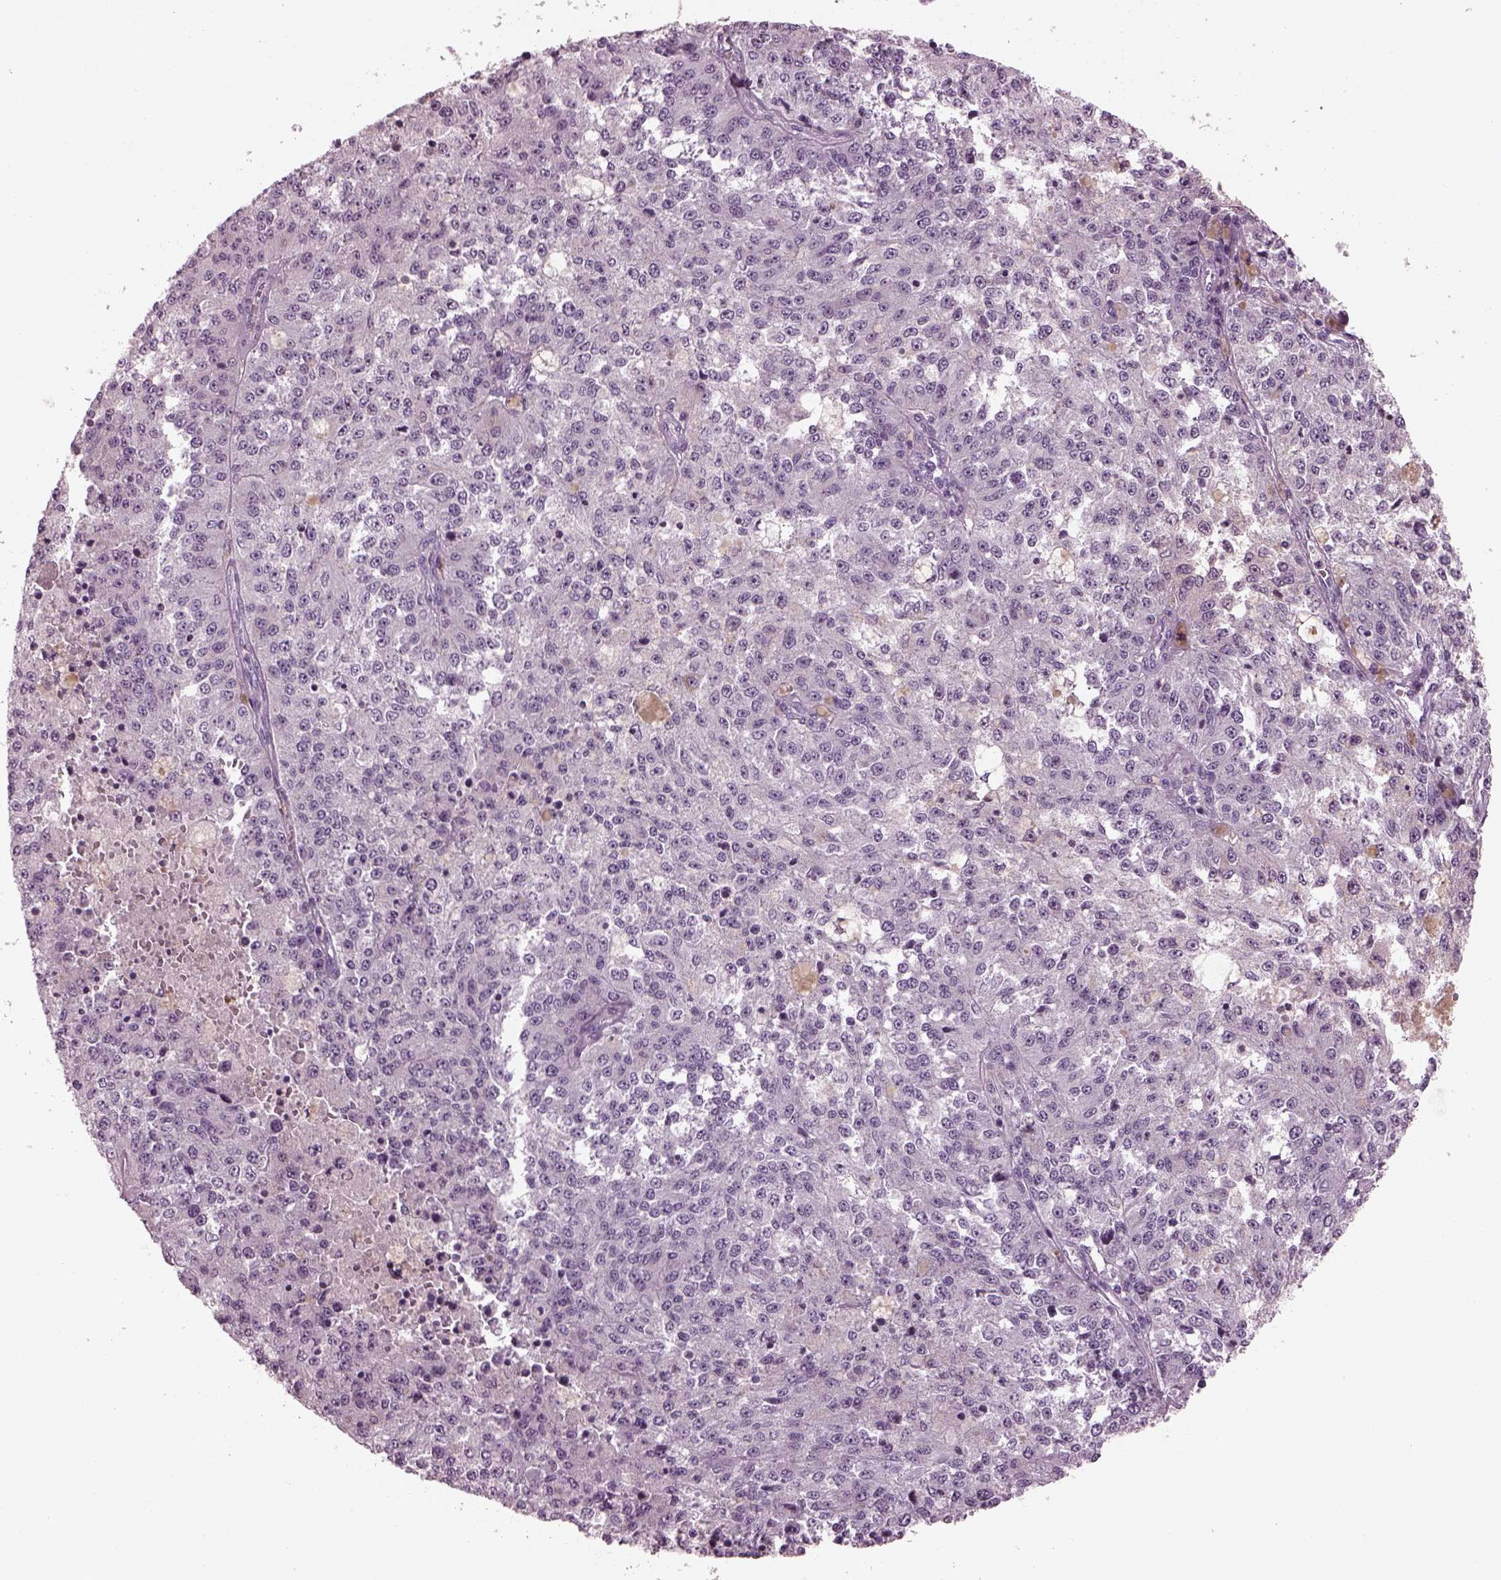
{"staining": {"intensity": "negative", "quantity": "none", "location": "none"}, "tissue": "melanoma", "cell_type": "Tumor cells", "image_type": "cancer", "snomed": [{"axis": "morphology", "description": "Malignant melanoma, Metastatic site"}, {"axis": "topography", "description": "Lymph node"}], "caption": "Immunohistochemistry of malignant melanoma (metastatic site) shows no positivity in tumor cells.", "gene": "SLC6A17", "patient": {"sex": "female", "age": 64}}